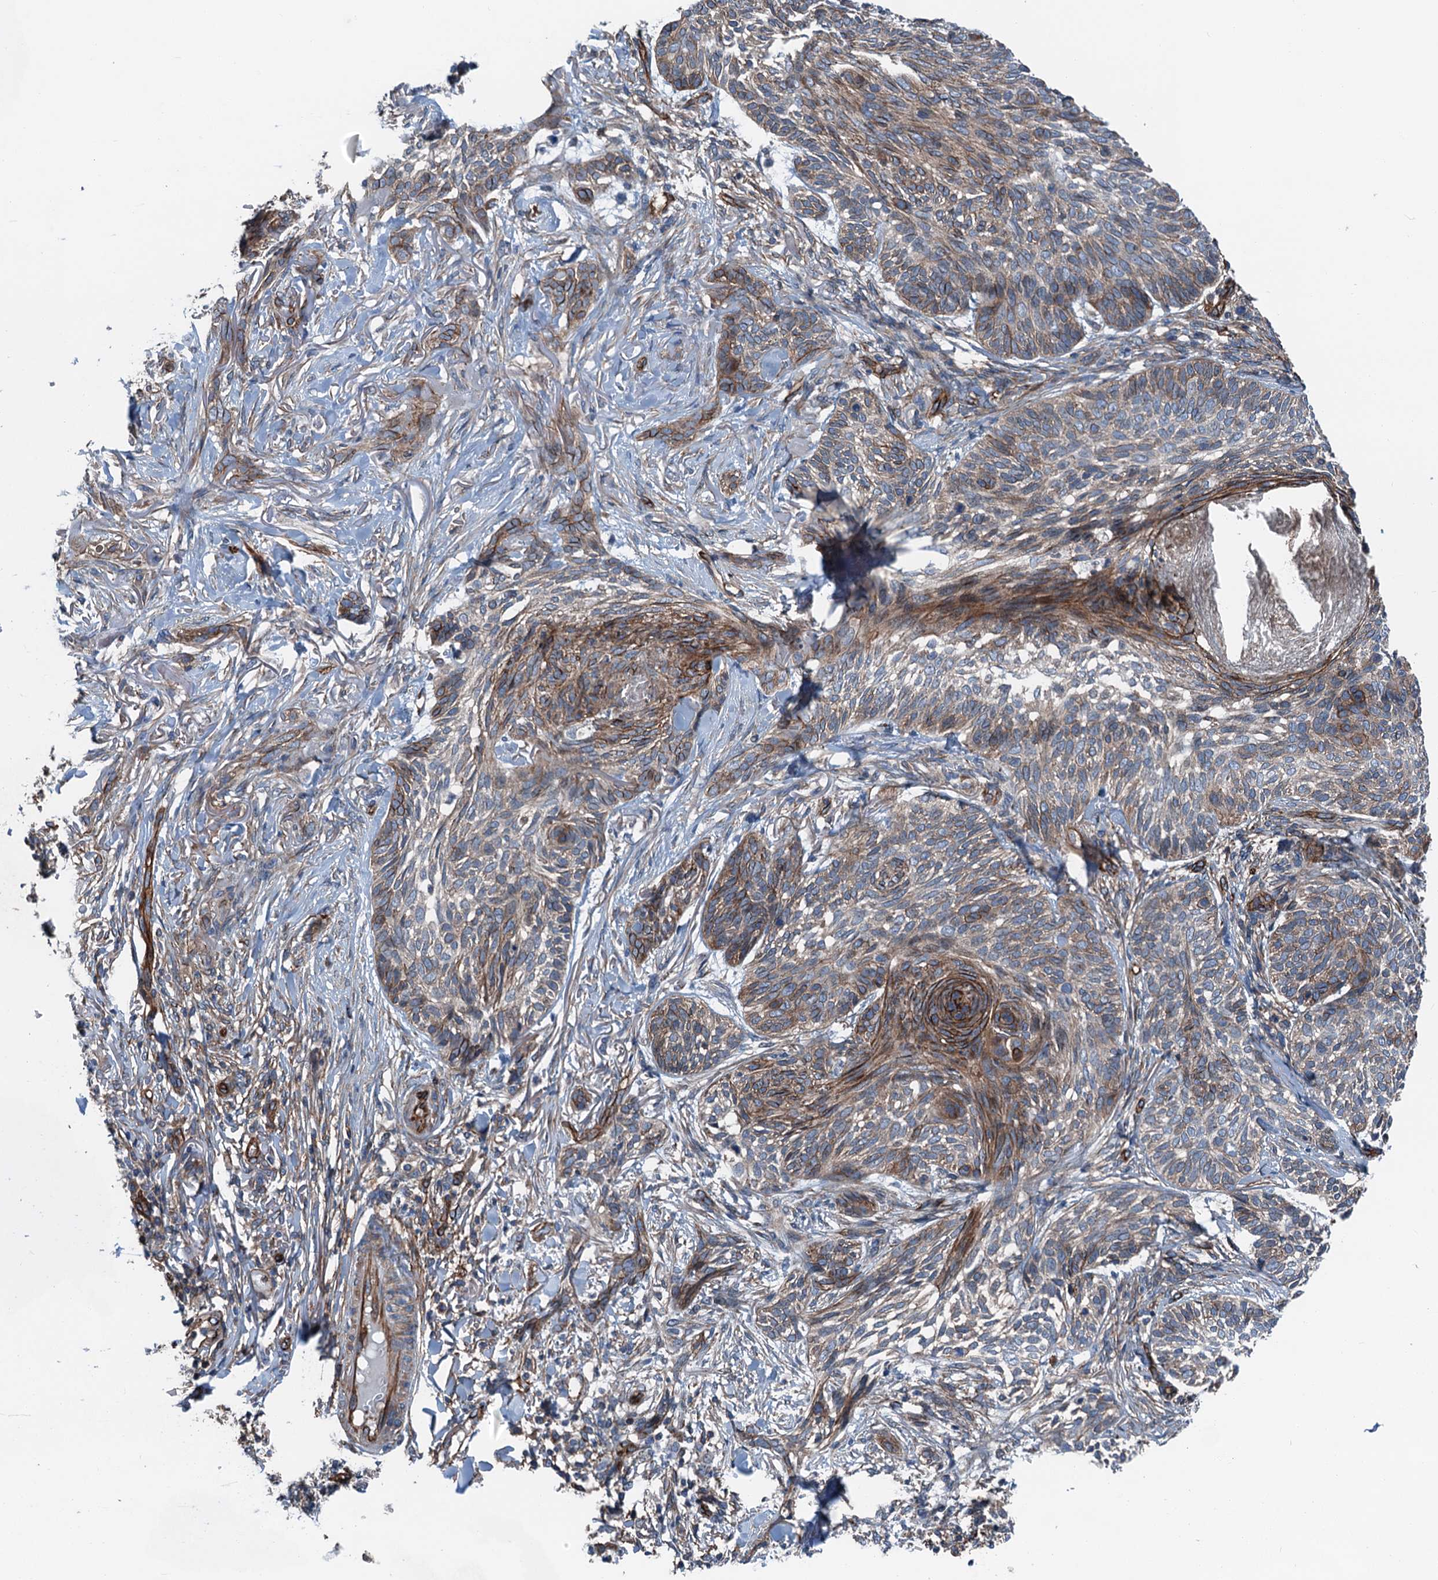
{"staining": {"intensity": "moderate", "quantity": "25%-75%", "location": "cytoplasmic/membranous"}, "tissue": "skin cancer", "cell_type": "Tumor cells", "image_type": "cancer", "snomed": [{"axis": "morphology", "description": "Normal tissue, NOS"}, {"axis": "morphology", "description": "Basal cell carcinoma"}, {"axis": "topography", "description": "Skin"}], "caption": "IHC of skin cancer (basal cell carcinoma) shows medium levels of moderate cytoplasmic/membranous expression in approximately 25%-75% of tumor cells.", "gene": "NMRAL1", "patient": {"sex": "male", "age": 66}}